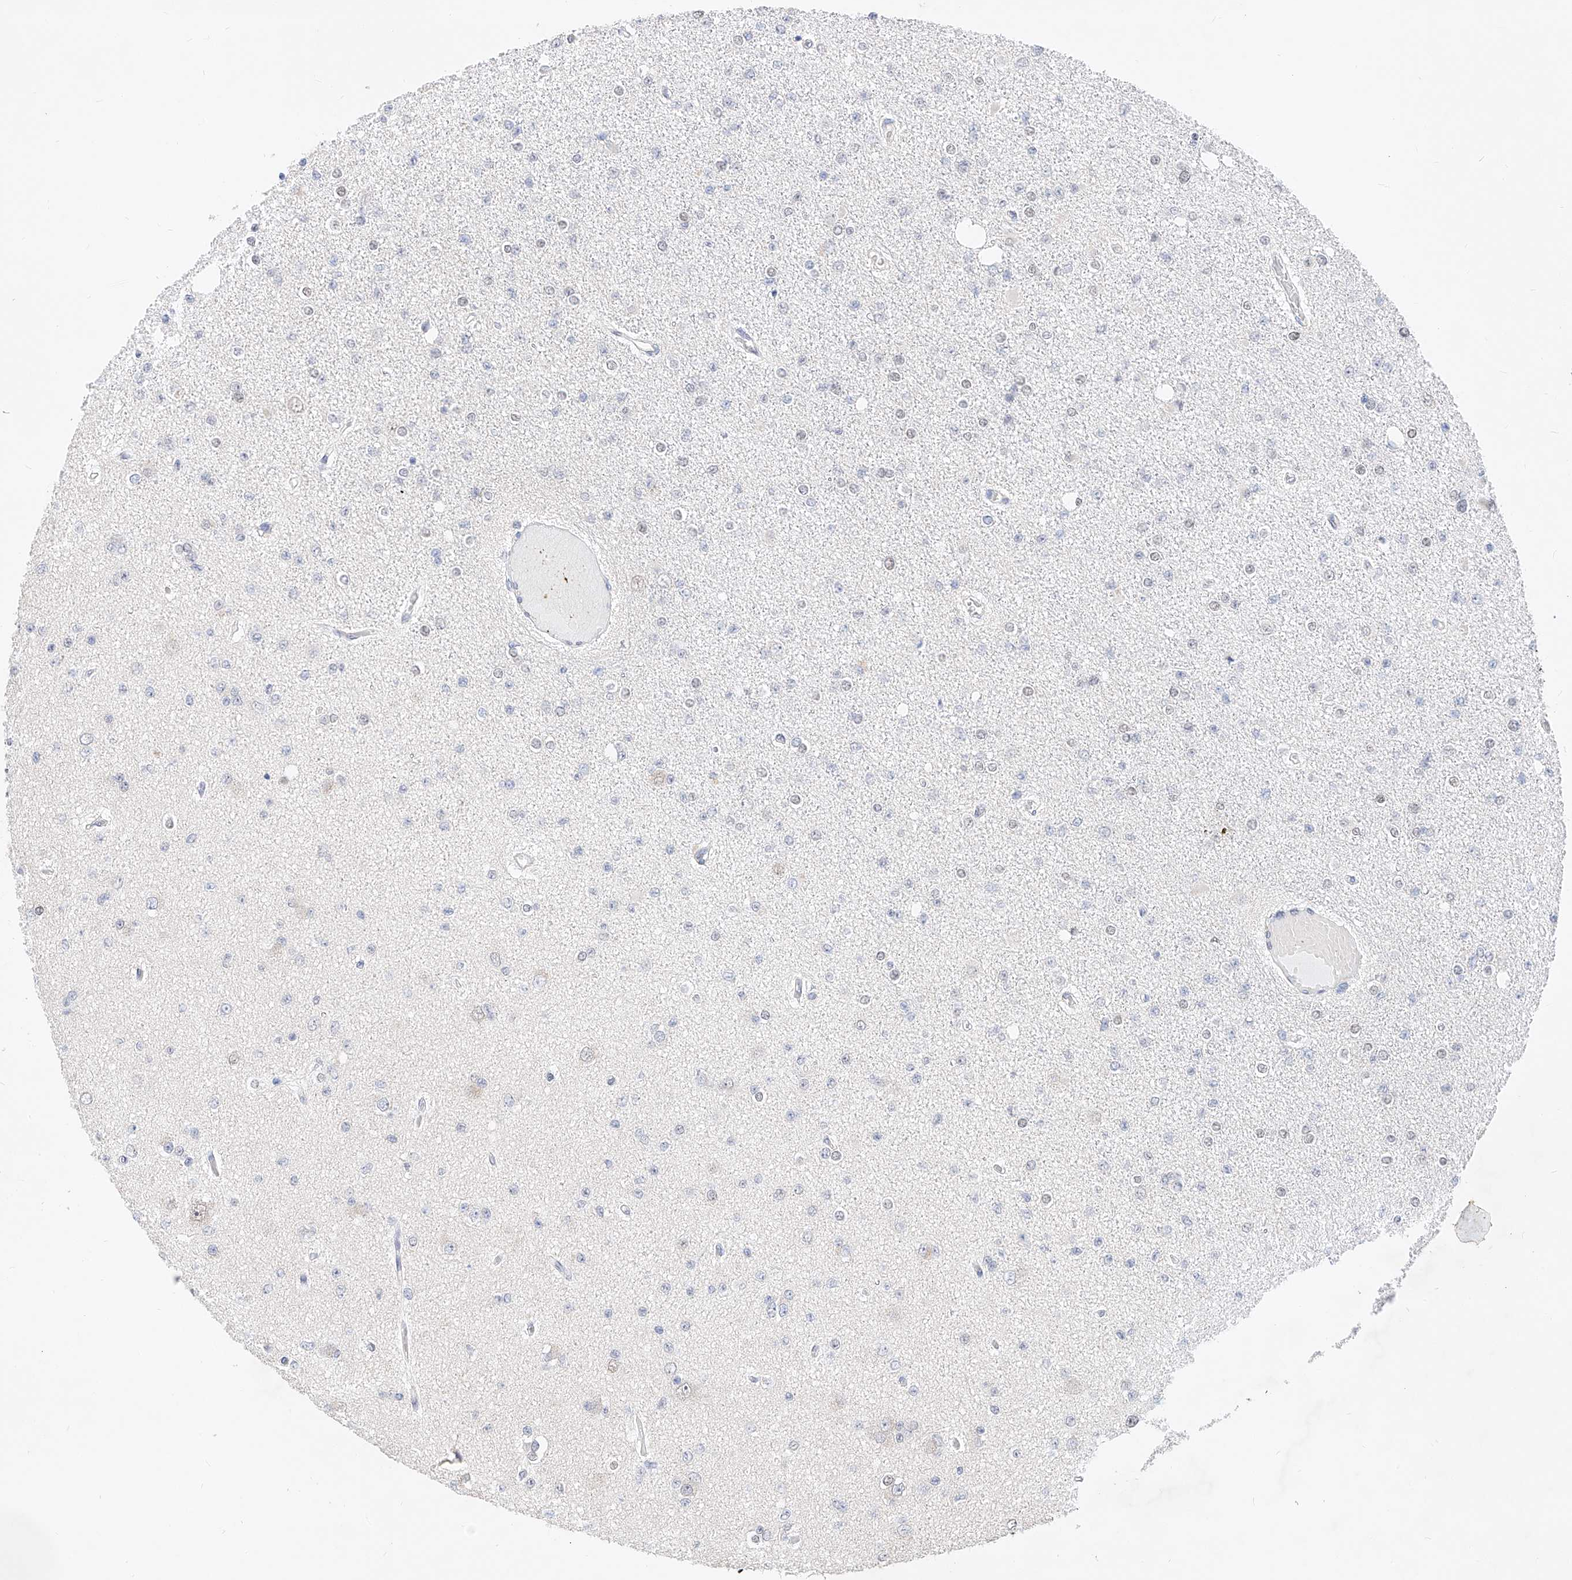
{"staining": {"intensity": "negative", "quantity": "none", "location": "none"}, "tissue": "glioma", "cell_type": "Tumor cells", "image_type": "cancer", "snomed": [{"axis": "morphology", "description": "Glioma, malignant, Low grade"}, {"axis": "topography", "description": "Brain"}], "caption": "IHC photomicrograph of neoplastic tissue: low-grade glioma (malignant) stained with DAB demonstrates no significant protein staining in tumor cells. (IHC, brightfield microscopy, high magnification).", "gene": "KCNJ1", "patient": {"sex": "female", "age": 22}}